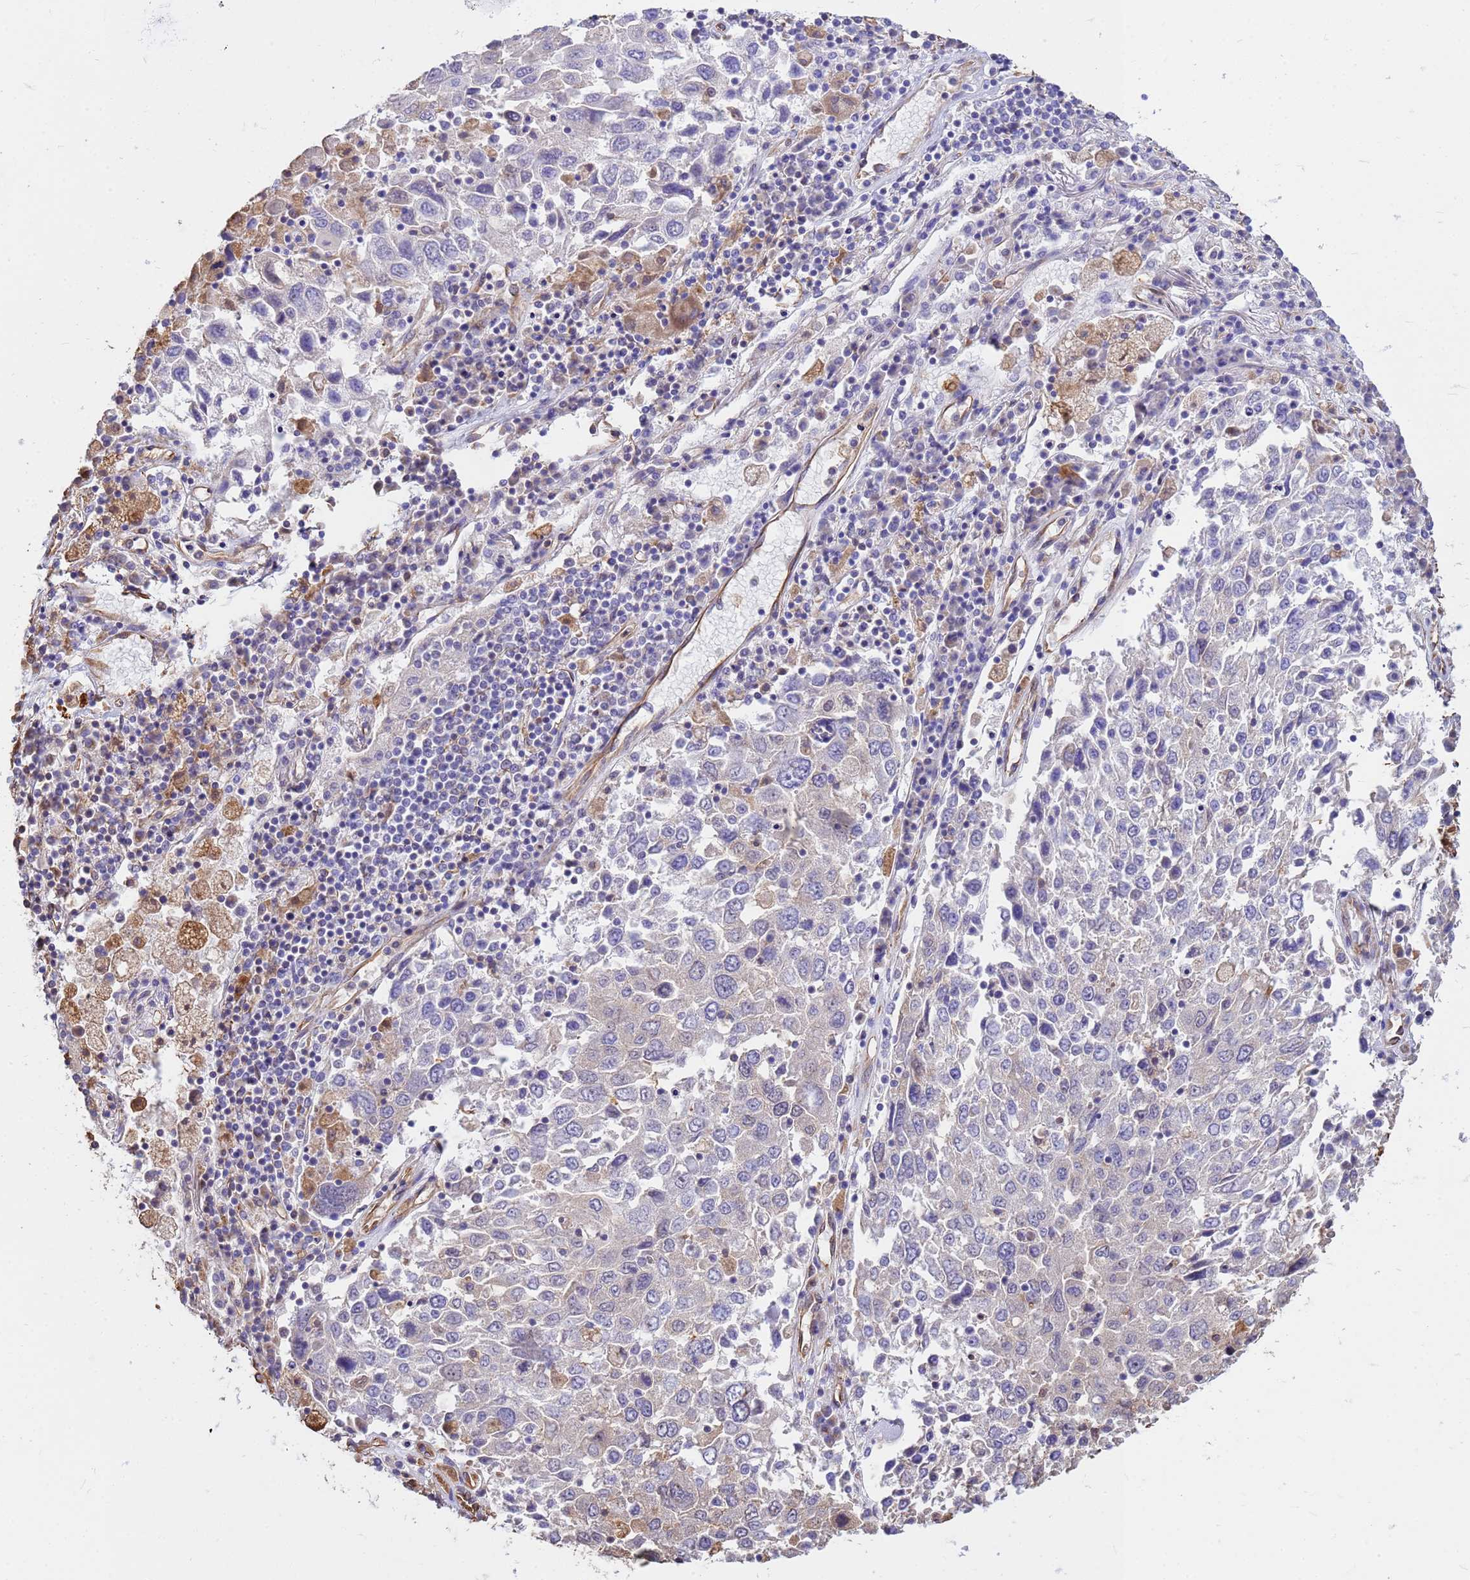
{"staining": {"intensity": "negative", "quantity": "none", "location": "none"}, "tissue": "lung cancer", "cell_type": "Tumor cells", "image_type": "cancer", "snomed": [{"axis": "morphology", "description": "Squamous cell carcinoma, NOS"}, {"axis": "topography", "description": "Lung"}], "caption": "Immunohistochemical staining of lung squamous cell carcinoma displays no significant expression in tumor cells. (Immunohistochemistry, brightfield microscopy, high magnification).", "gene": "TCEAL3", "patient": {"sex": "male", "age": 65}}